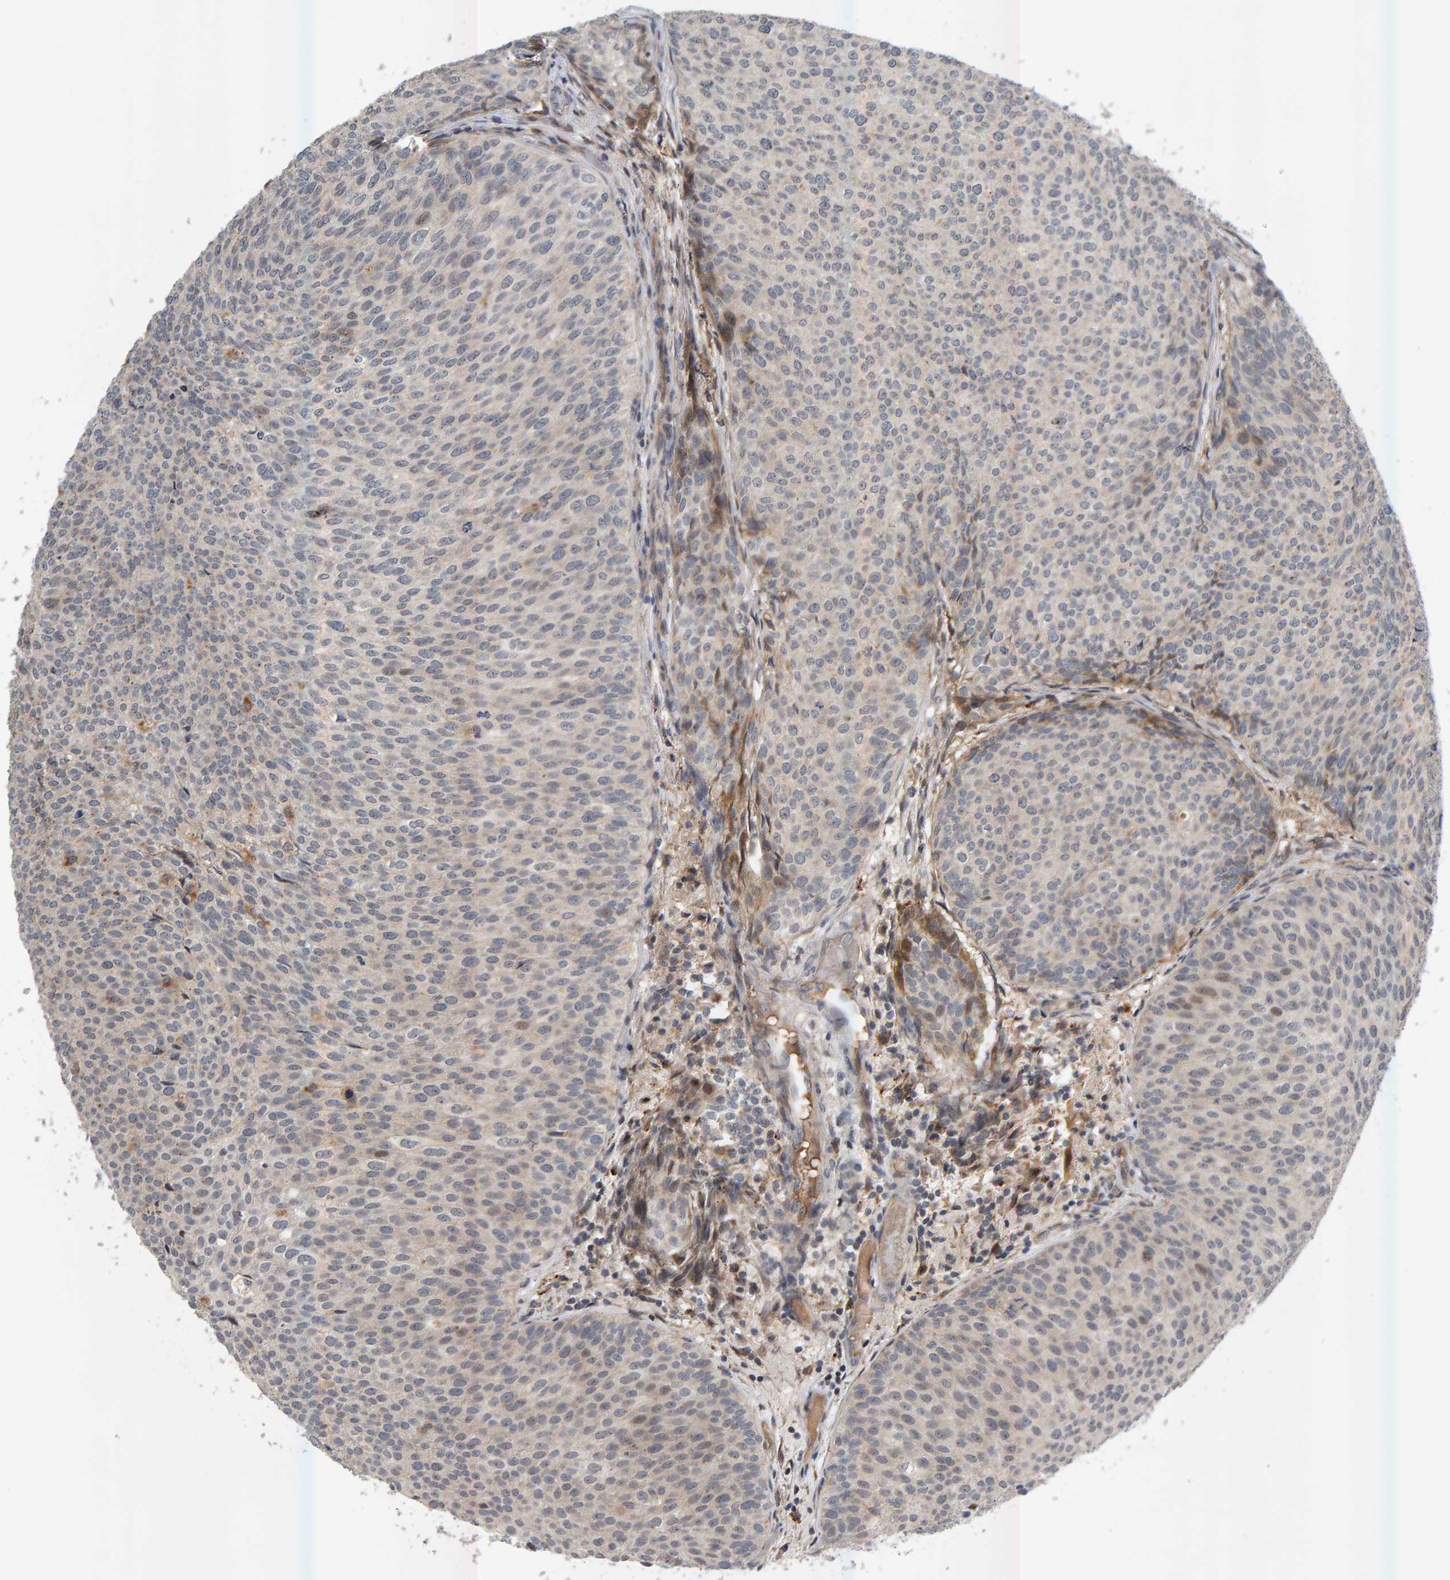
{"staining": {"intensity": "negative", "quantity": "none", "location": "none"}, "tissue": "urothelial cancer", "cell_type": "Tumor cells", "image_type": "cancer", "snomed": [{"axis": "morphology", "description": "Urothelial carcinoma, Low grade"}, {"axis": "topography", "description": "Urinary bladder"}], "caption": "The image reveals no staining of tumor cells in urothelial cancer.", "gene": "ZNF160", "patient": {"sex": "male", "age": 86}}